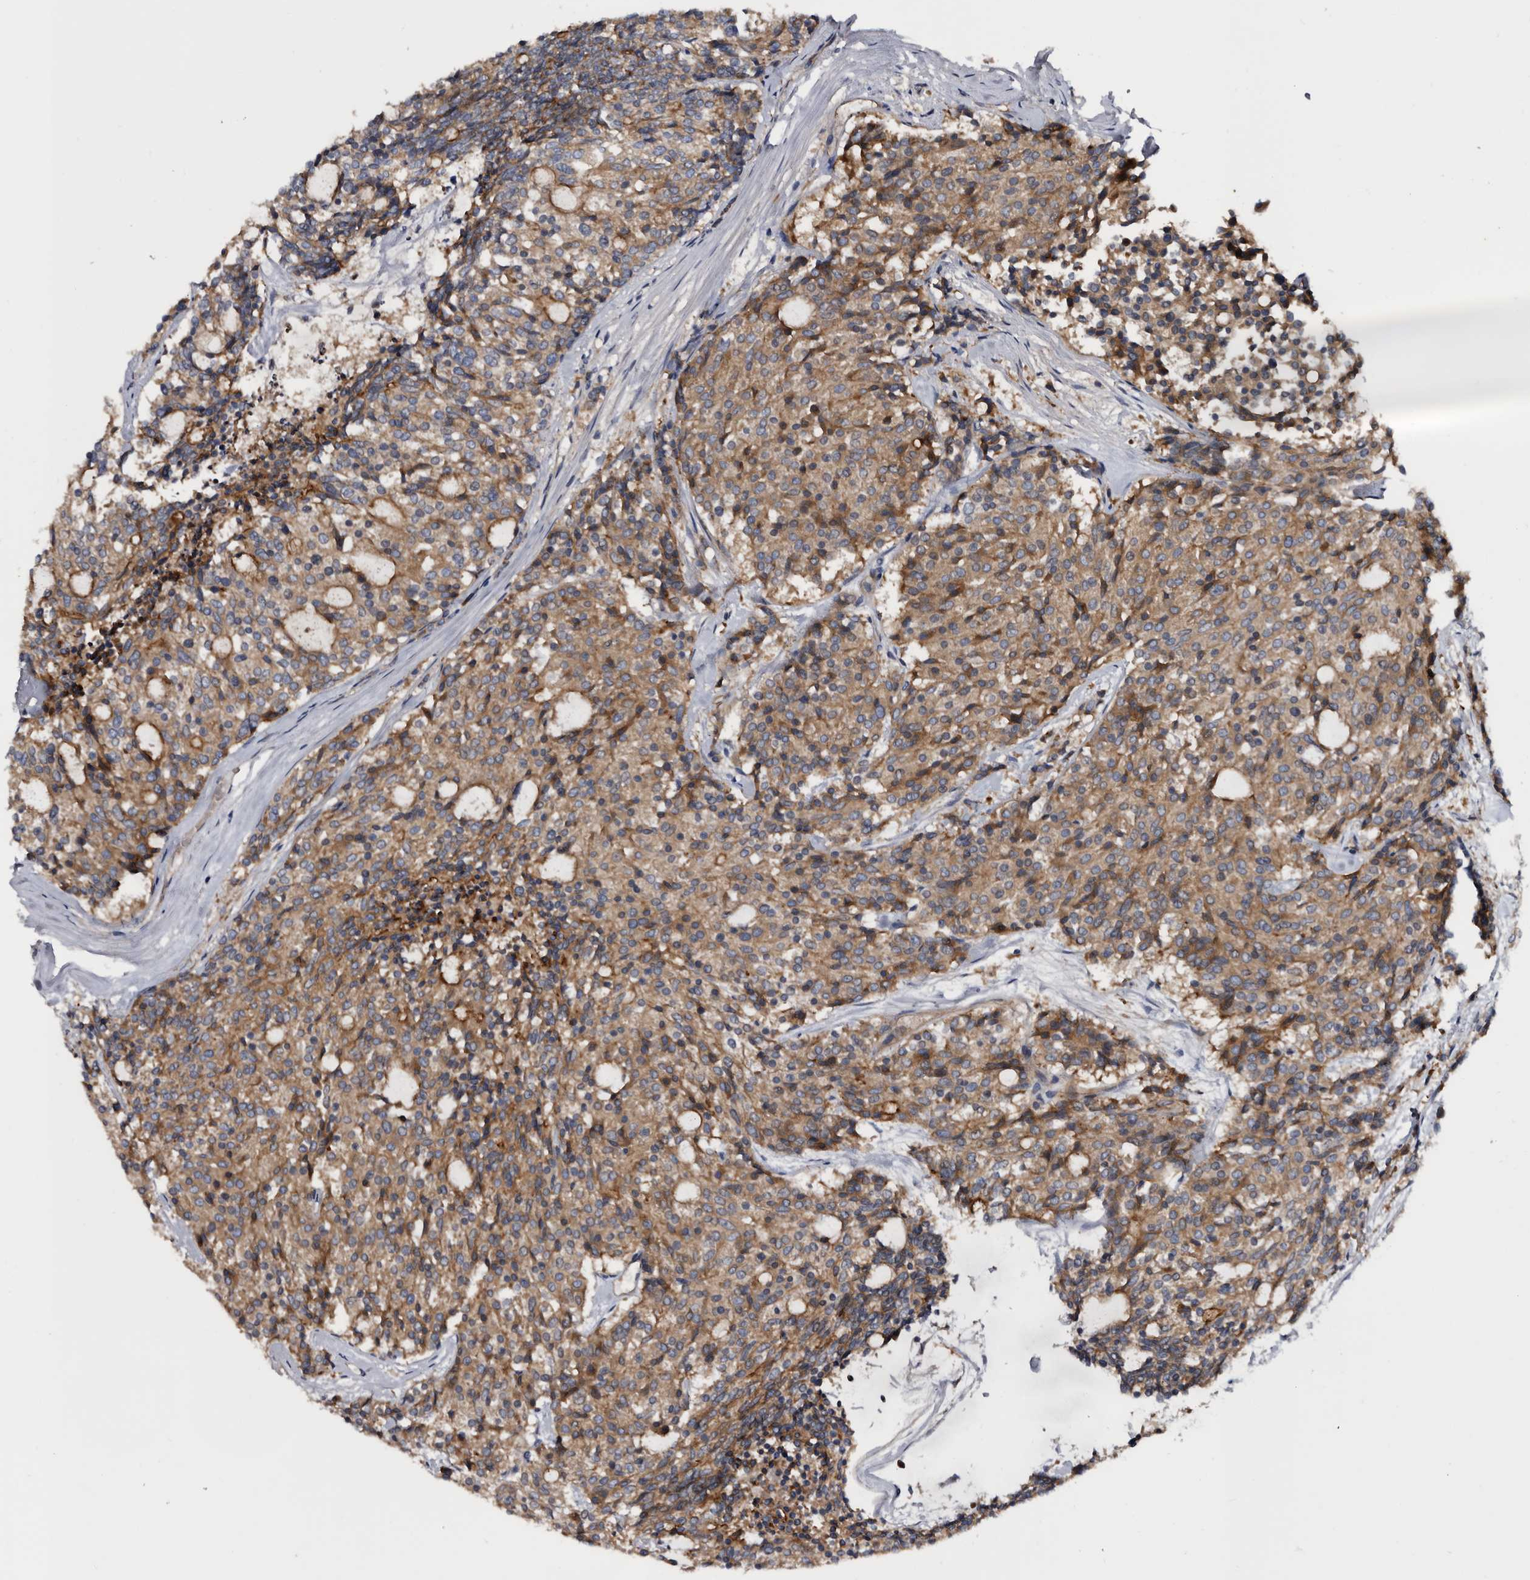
{"staining": {"intensity": "moderate", "quantity": ">75%", "location": "cytoplasmic/membranous"}, "tissue": "carcinoid", "cell_type": "Tumor cells", "image_type": "cancer", "snomed": [{"axis": "morphology", "description": "Carcinoid, malignant, NOS"}, {"axis": "topography", "description": "Pancreas"}], "caption": "Immunohistochemical staining of carcinoid exhibits medium levels of moderate cytoplasmic/membranous protein expression in approximately >75% of tumor cells. The staining is performed using DAB brown chromogen to label protein expression. The nuclei are counter-stained blue using hematoxylin.", "gene": "TSPAN17", "patient": {"sex": "female", "age": 54}}